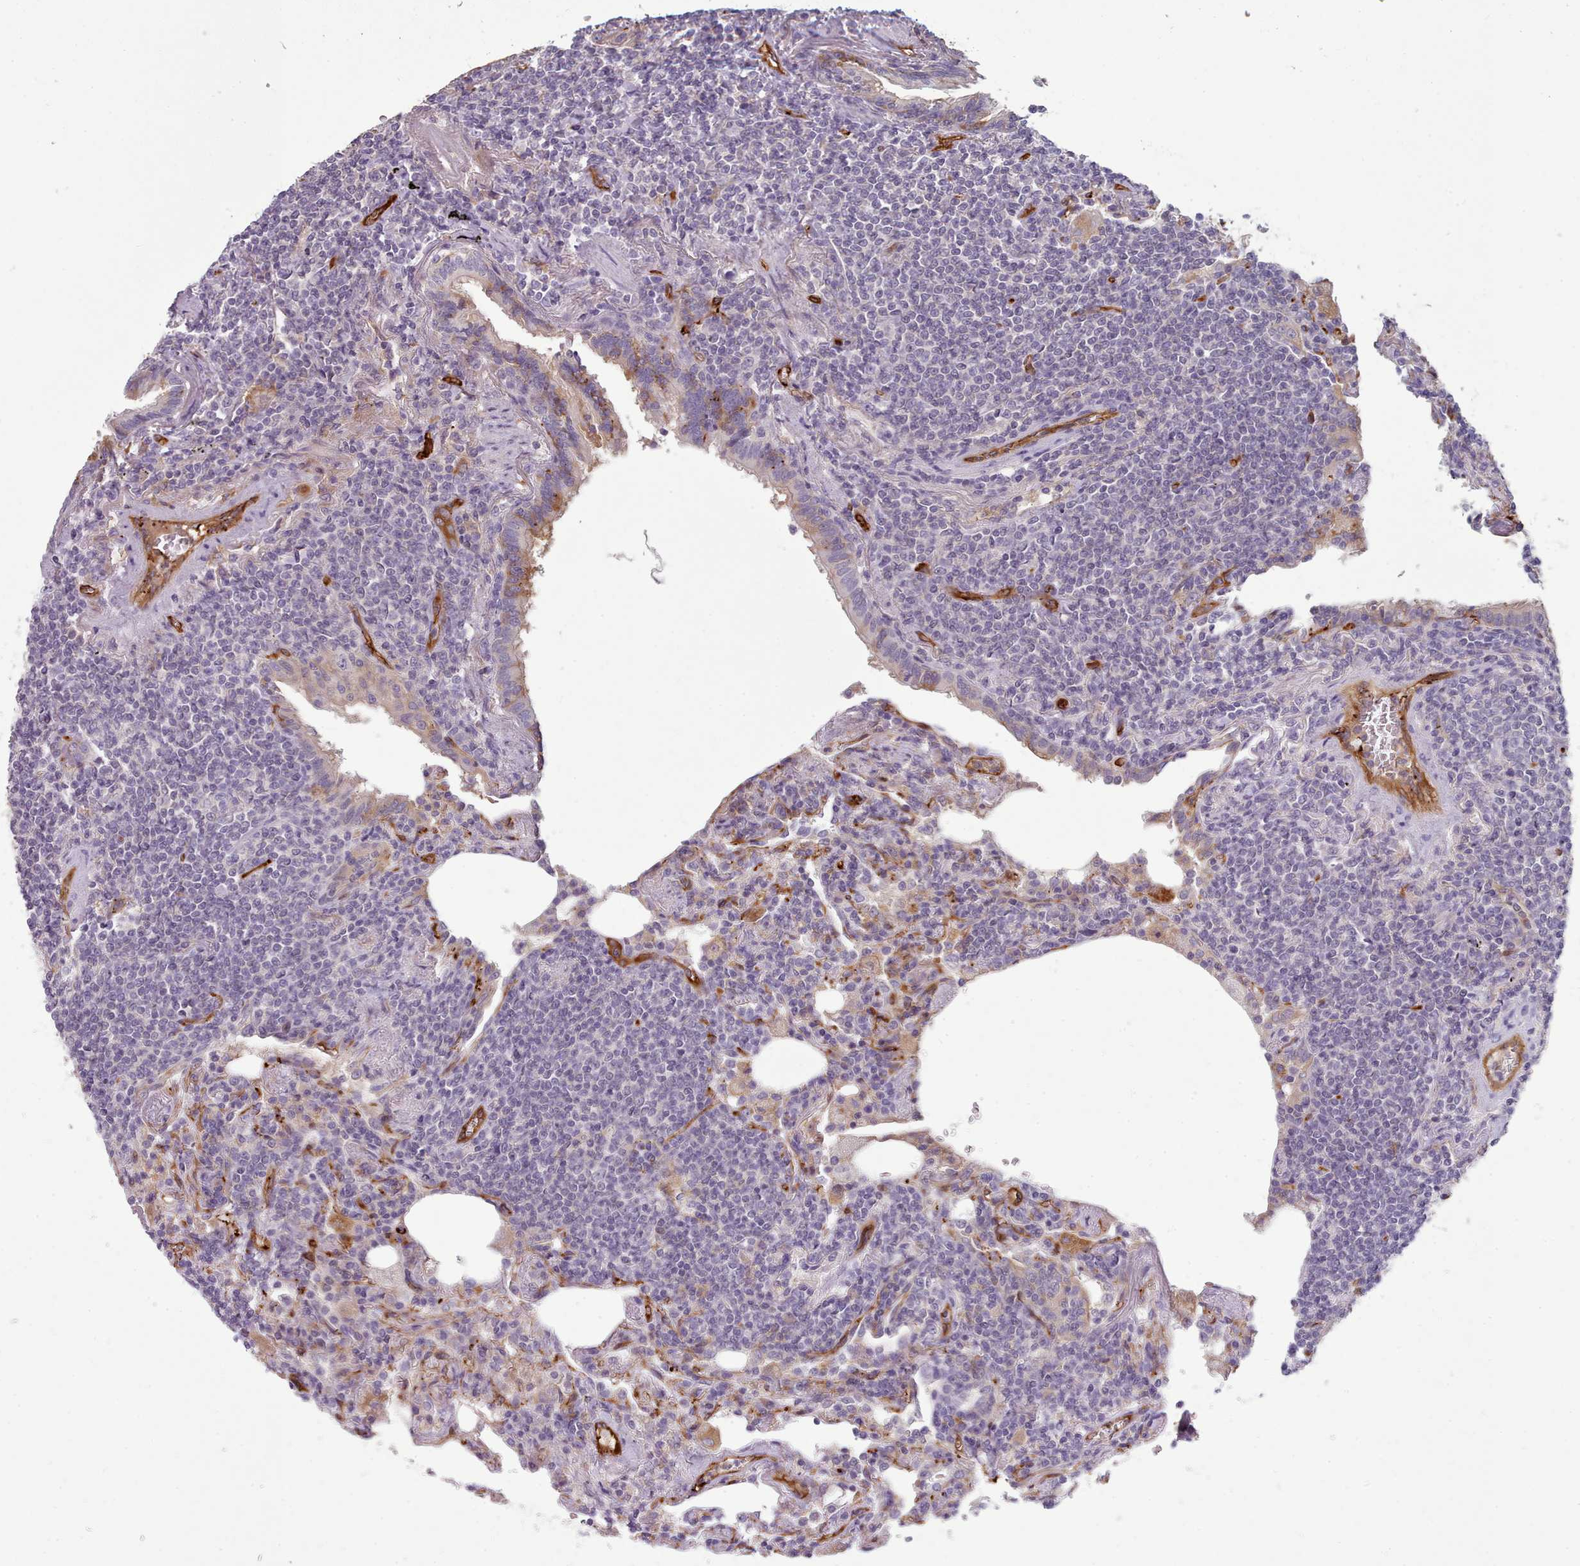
{"staining": {"intensity": "negative", "quantity": "none", "location": "none"}, "tissue": "lymphoma", "cell_type": "Tumor cells", "image_type": "cancer", "snomed": [{"axis": "morphology", "description": "Malignant lymphoma, non-Hodgkin's type, Low grade"}, {"axis": "topography", "description": "Lung"}], "caption": "Lymphoma was stained to show a protein in brown. There is no significant staining in tumor cells.", "gene": "CD300LF", "patient": {"sex": "female", "age": 71}}